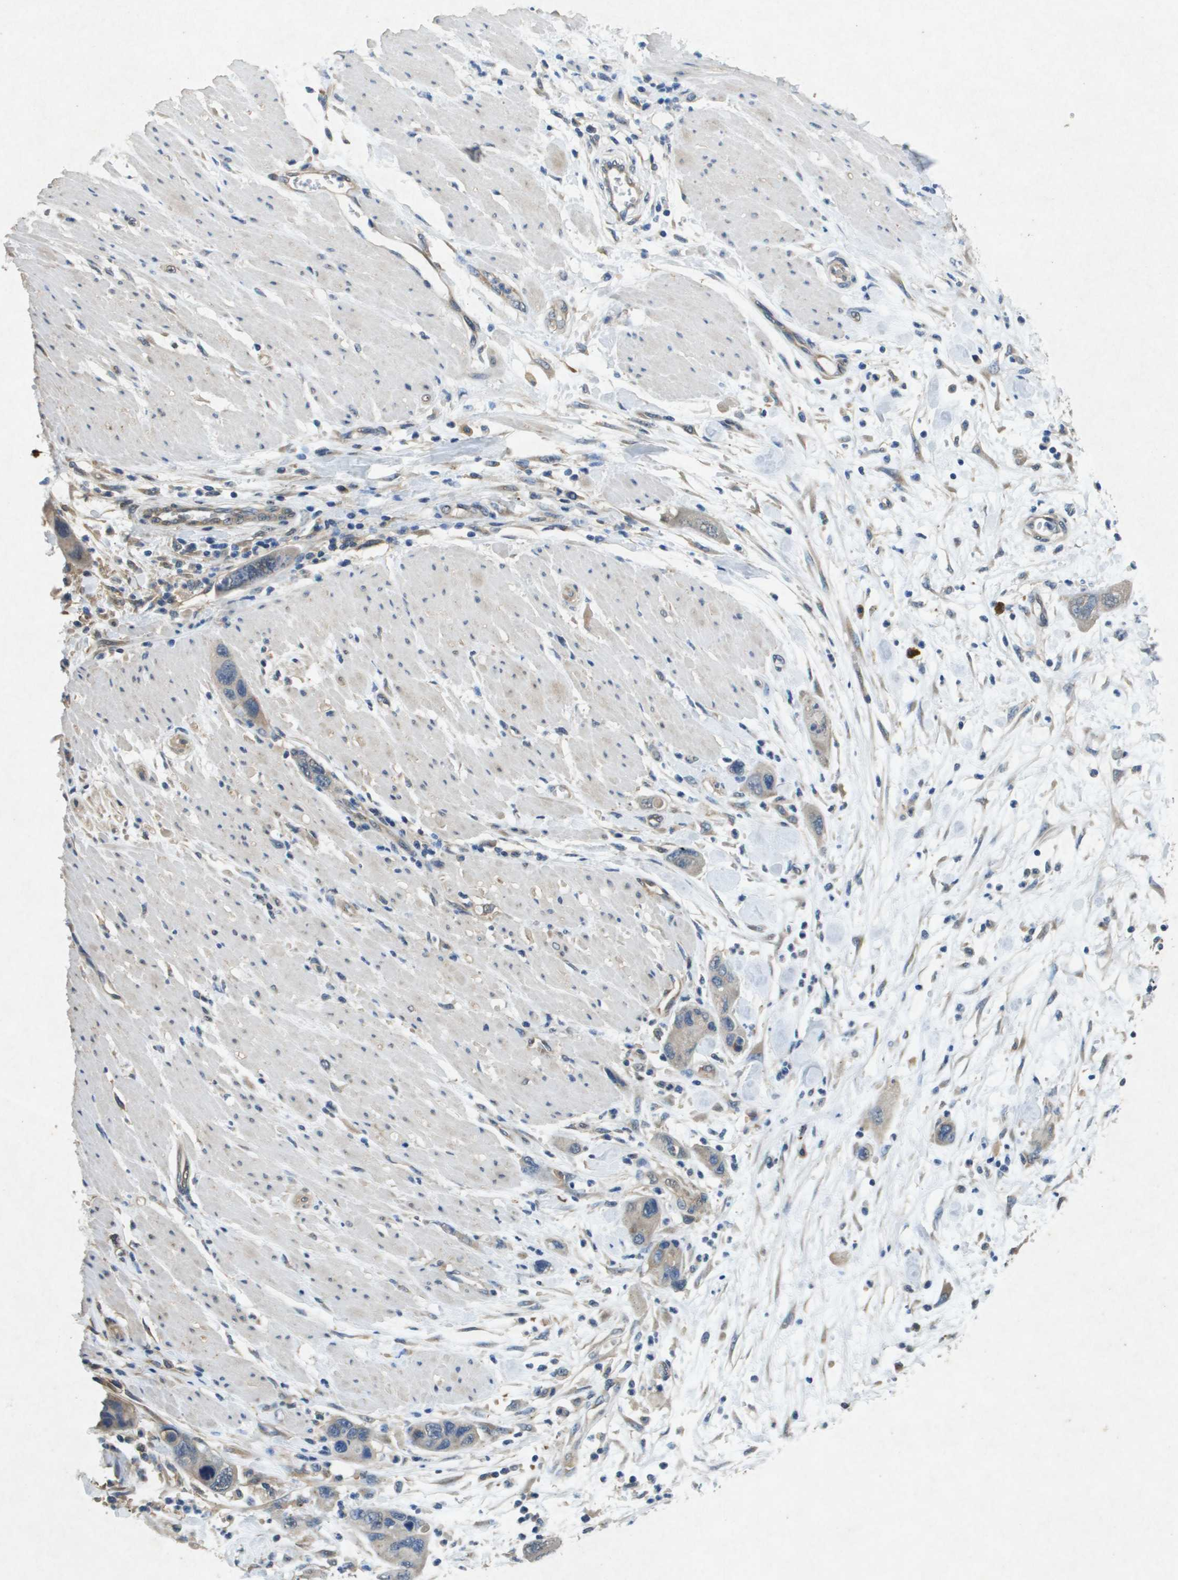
{"staining": {"intensity": "weak", "quantity": "<25%", "location": "cytoplasmic/membranous"}, "tissue": "pancreatic cancer", "cell_type": "Tumor cells", "image_type": "cancer", "snomed": [{"axis": "morphology", "description": "Normal tissue, NOS"}, {"axis": "morphology", "description": "Adenocarcinoma, NOS"}, {"axis": "topography", "description": "Pancreas"}], "caption": "An immunohistochemistry micrograph of pancreatic cancer (adenocarcinoma) is shown. There is no staining in tumor cells of pancreatic cancer (adenocarcinoma). (Stains: DAB (3,3'-diaminobenzidine) immunohistochemistry with hematoxylin counter stain, Microscopy: brightfield microscopy at high magnification).", "gene": "PTPRT", "patient": {"sex": "female", "age": 71}}